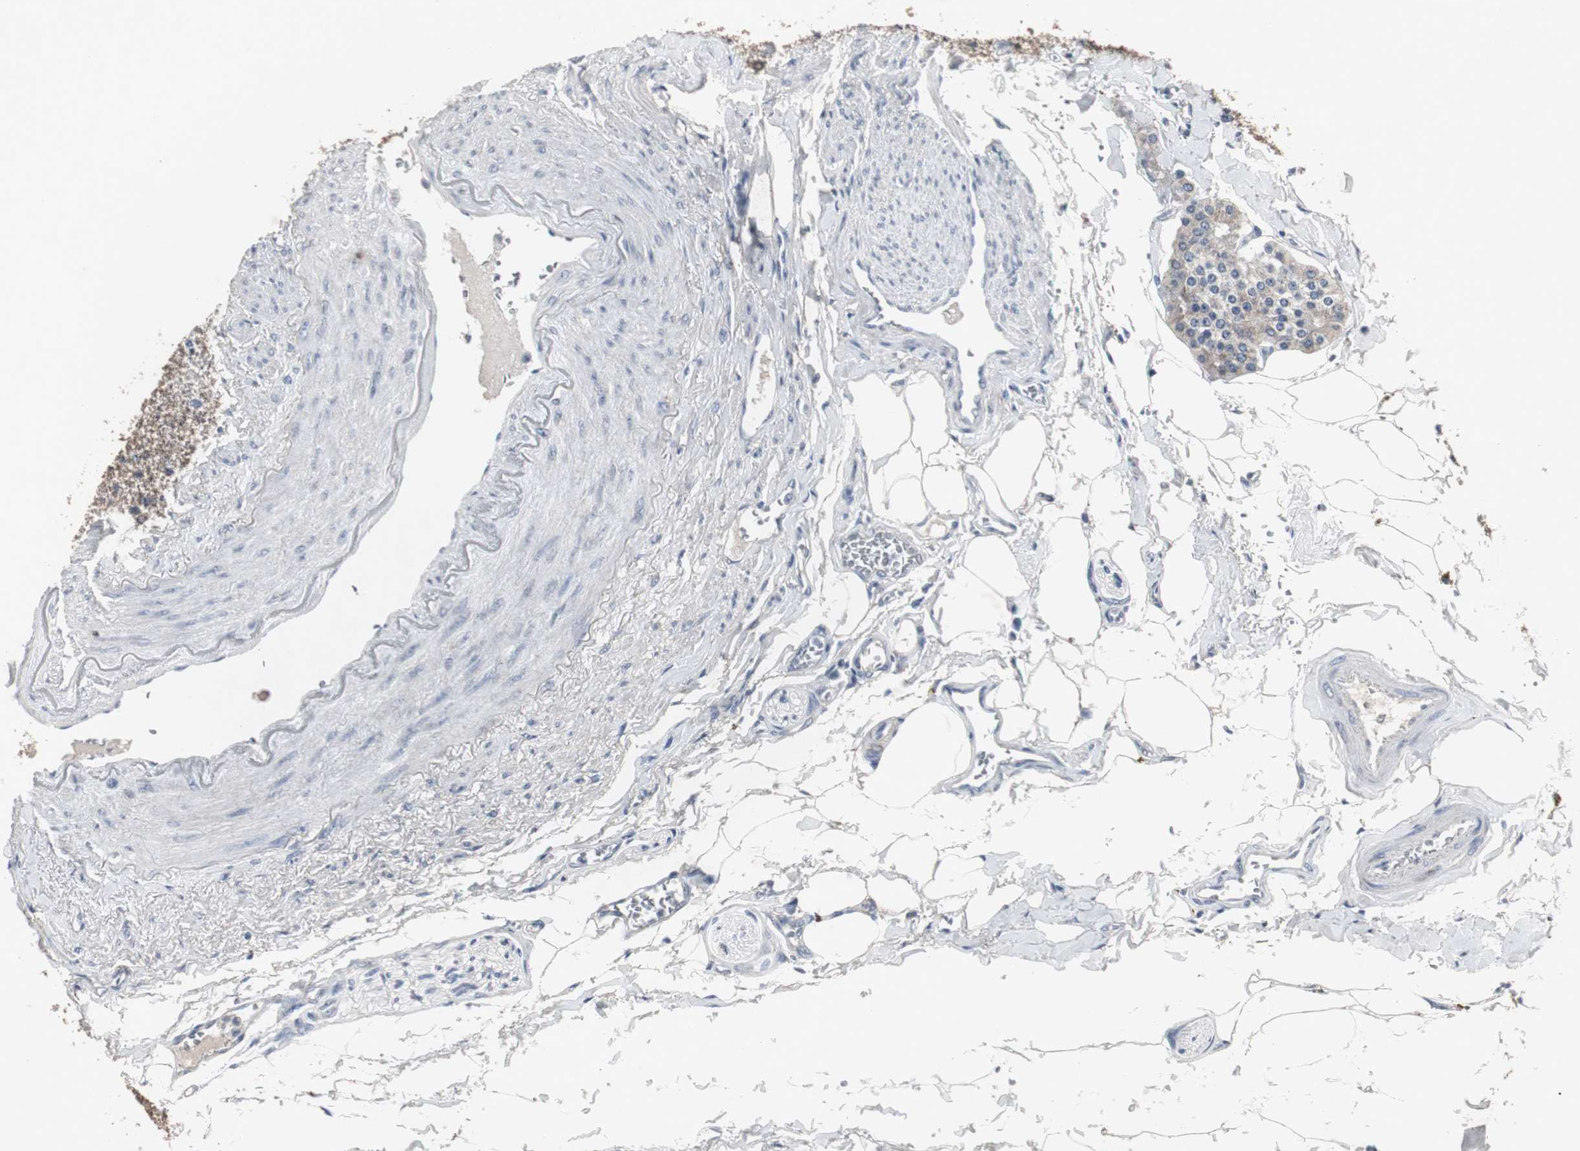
{"staining": {"intensity": "weak", "quantity": "25%-75%", "location": "cytoplasmic/membranous"}, "tissue": "carcinoid", "cell_type": "Tumor cells", "image_type": "cancer", "snomed": [{"axis": "morphology", "description": "Carcinoid, malignant, NOS"}, {"axis": "topography", "description": "Colon"}], "caption": "DAB (3,3'-diaminobenzidine) immunohistochemical staining of human carcinoid (malignant) reveals weak cytoplasmic/membranous protein positivity in about 25%-75% of tumor cells.", "gene": "ACAA1", "patient": {"sex": "female", "age": 61}}